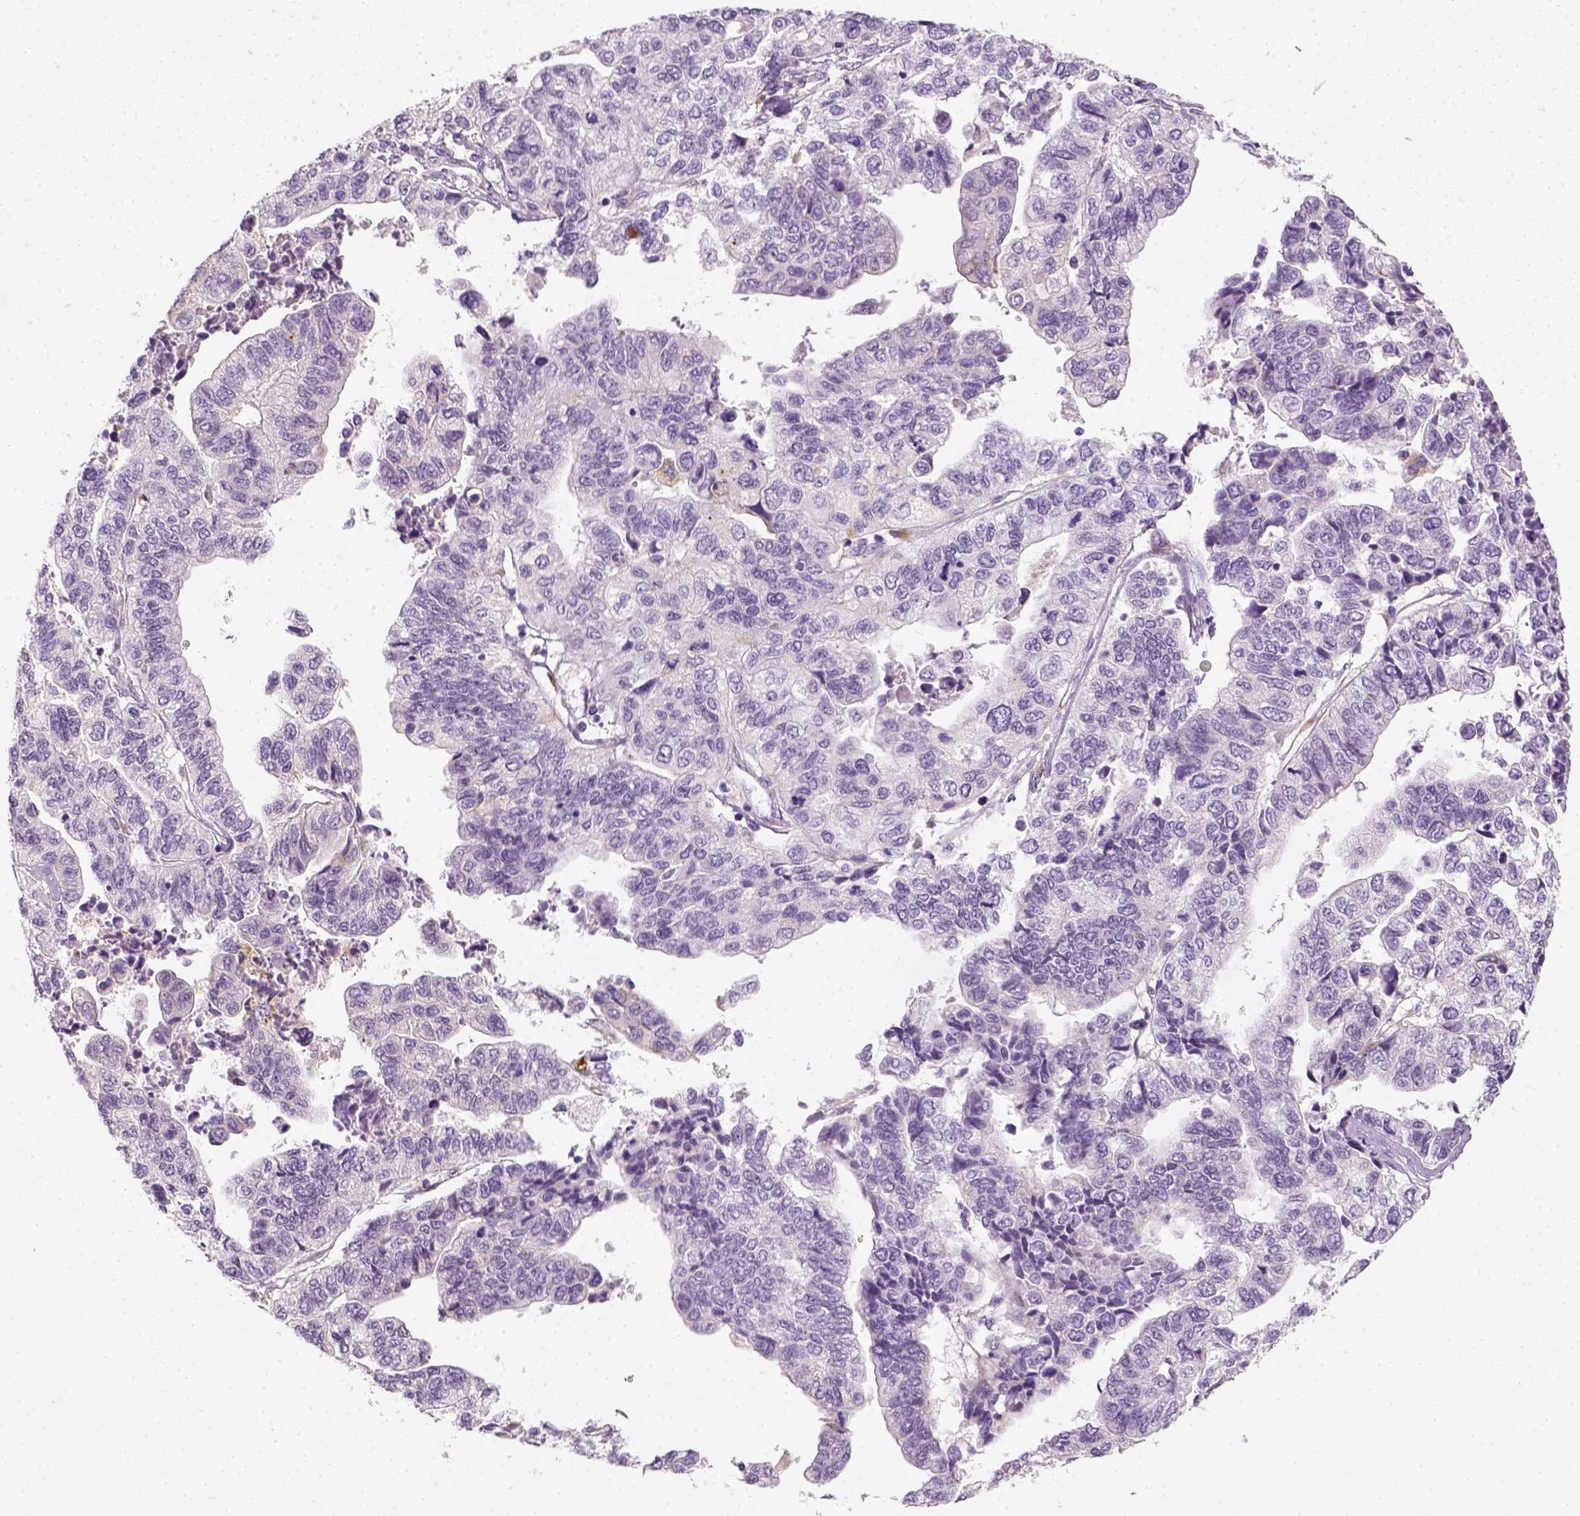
{"staining": {"intensity": "negative", "quantity": "none", "location": "none"}, "tissue": "stomach cancer", "cell_type": "Tumor cells", "image_type": "cancer", "snomed": [{"axis": "morphology", "description": "Adenocarcinoma, NOS"}, {"axis": "topography", "description": "Stomach, upper"}], "caption": "IHC photomicrograph of neoplastic tissue: stomach adenocarcinoma stained with DAB displays no significant protein staining in tumor cells. The staining was performed using DAB to visualize the protein expression in brown, while the nuclei were stained in blue with hematoxylin (Magnification: 20x).", "gene": "FAM163B", "patient": {"sex": "female", "age": 67}}